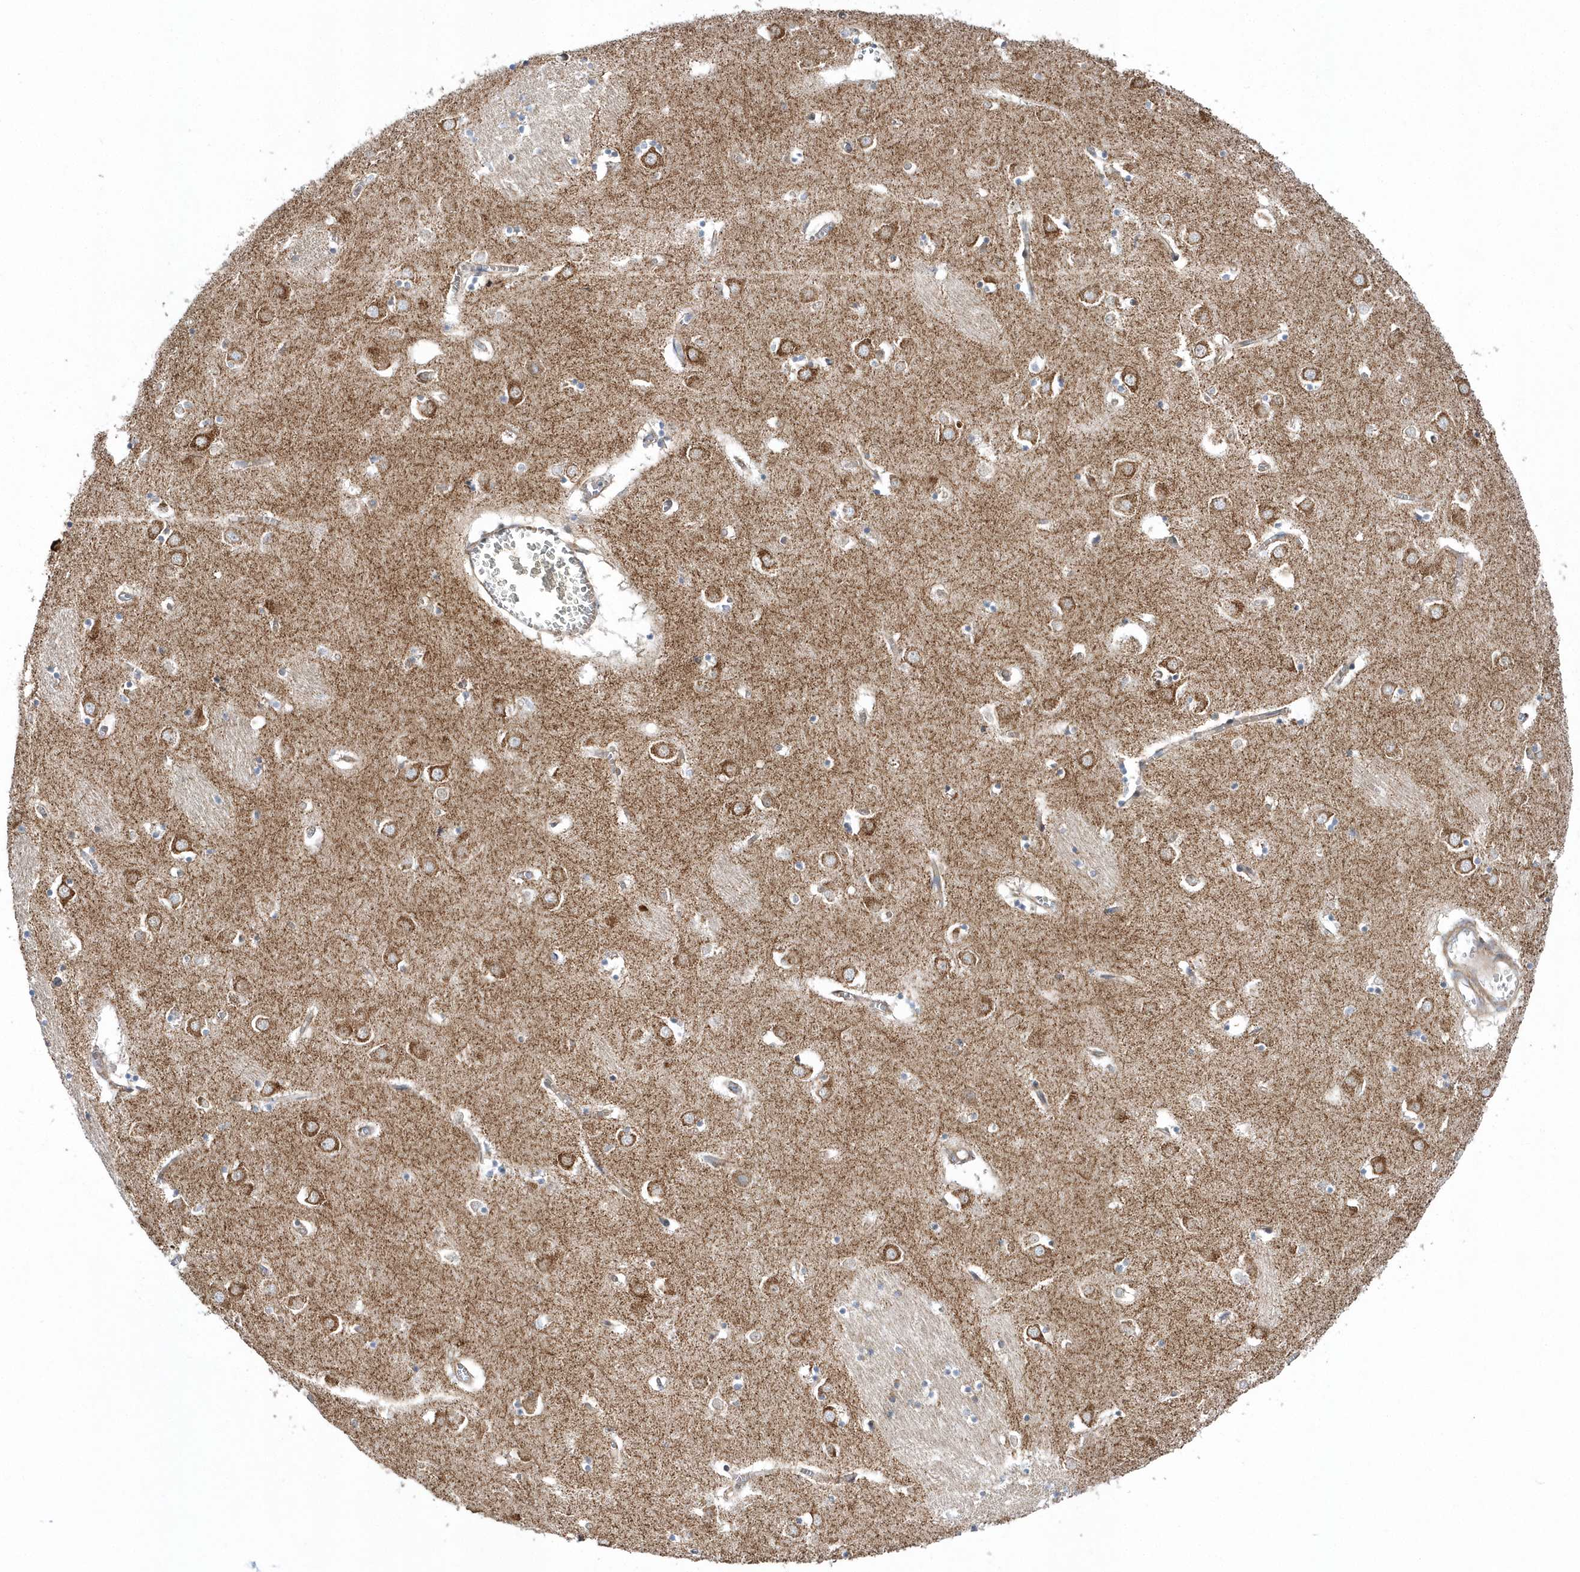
{"staining": {"intensity": "weak", "quantity": "25%-75%", "location": "cytoplasmic/membranous"}, "tissue": "caudate", "cell_type": "Glial cells", "image_type": "normal", "snomed": [{"axis": "morphology", "description": "Normal tissue, NOS"}, {"axis": "topography", "description": "Lateral ventricle wall"}], "caption": "Brown immunohistochemical staining in unremarkable human caudate demonstrates weak cytoplasmic/membranous staining in about 25%-75% of glial cells.", "gene": "OPA1", "patient": {"sex": "male", "age": 70}}